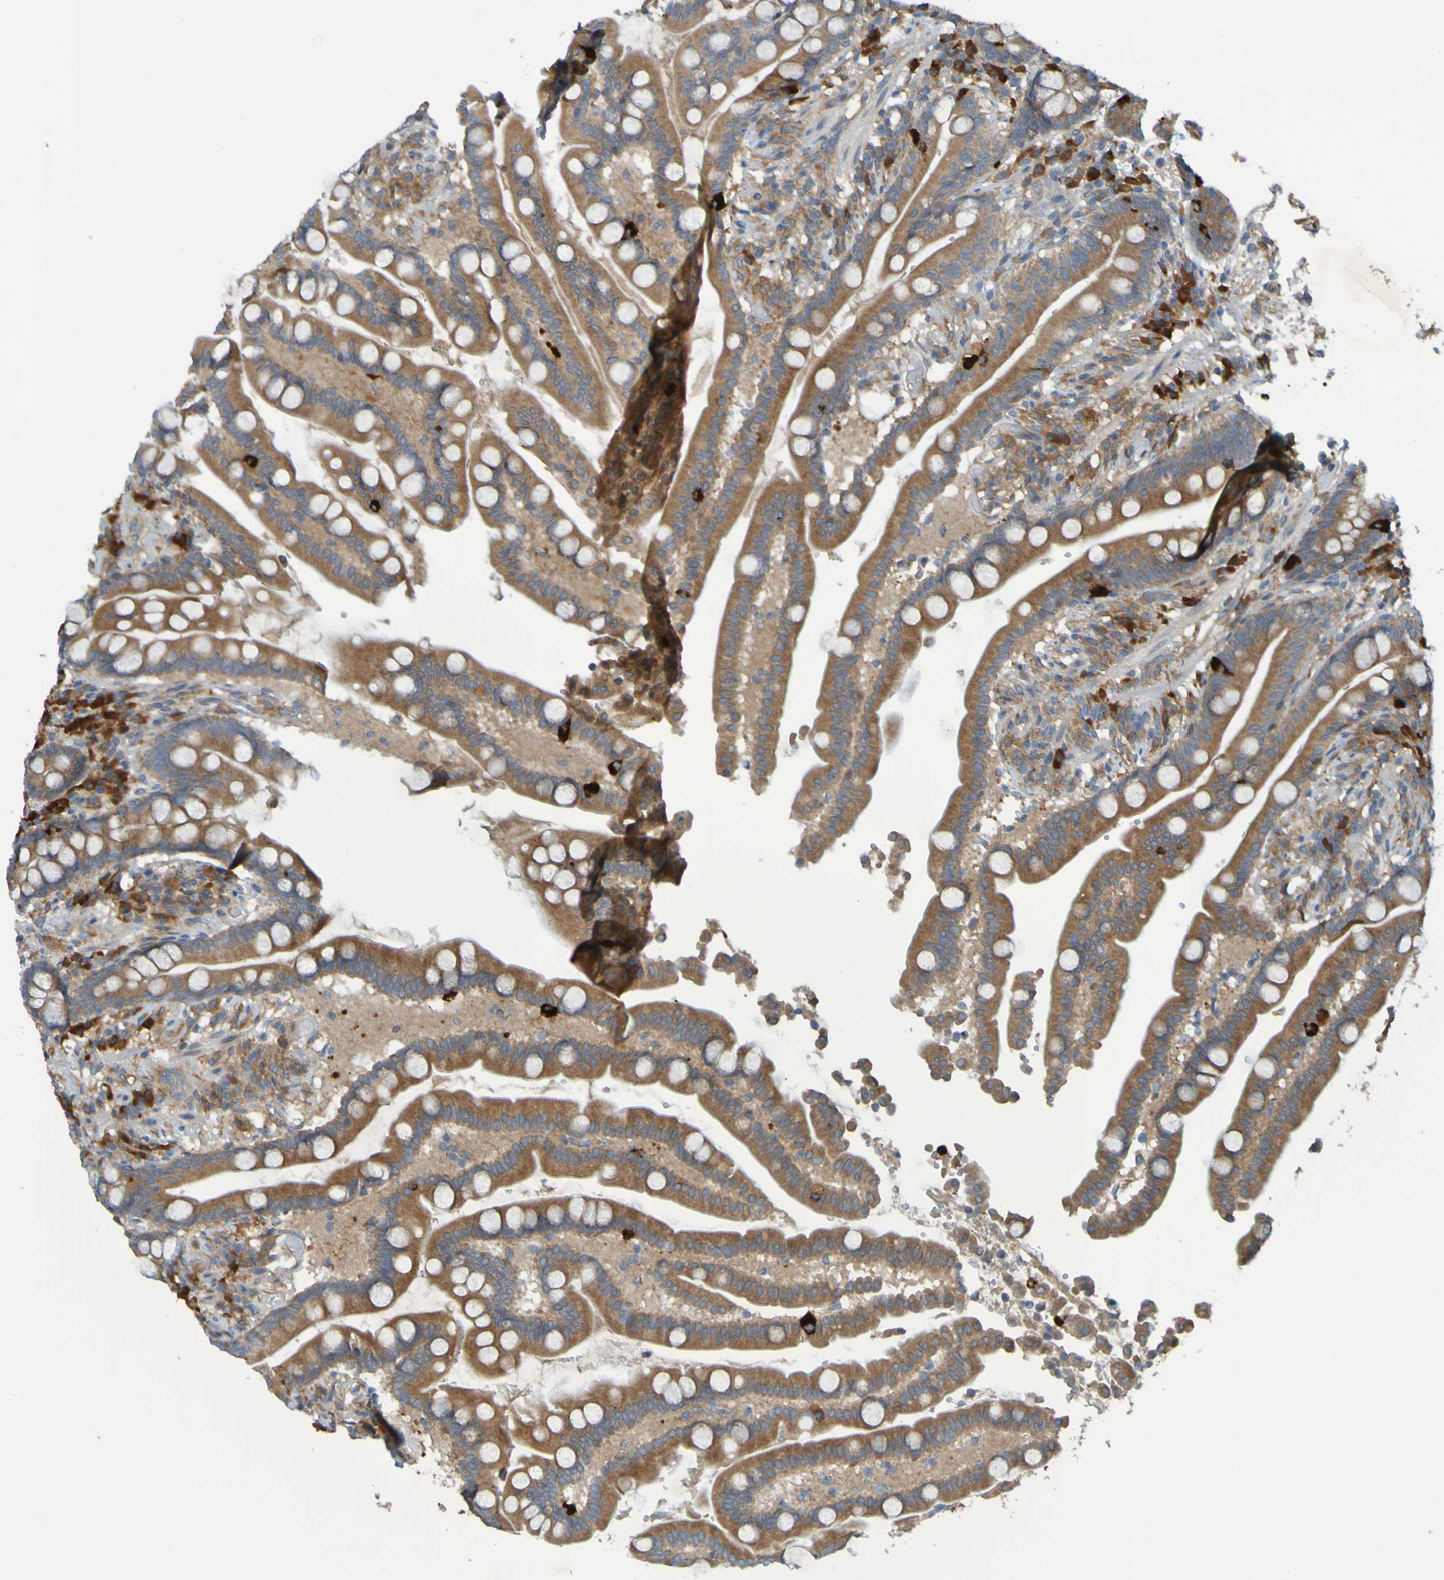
{"staining": {"intensity": "moderate", "quantity": "25%-75%", "location": "cytoplasmic/membranous"}, "tissue": "colon", "cell_type": "Endothelial cells", "image_type": "normal", "snomed": [{"axis": "morphology", "description": "Normal tissue, NOS"}, {"axis": "topography", "description": "Colon"}], "caption": "Immunohistochemical staining of normal colon displays moderate cytoplasmic/membranous protein staining in about 25%-75% of endothelial cells.", "gene": "DNAJC4", "patient": {"sex": "male", "age": 73}}